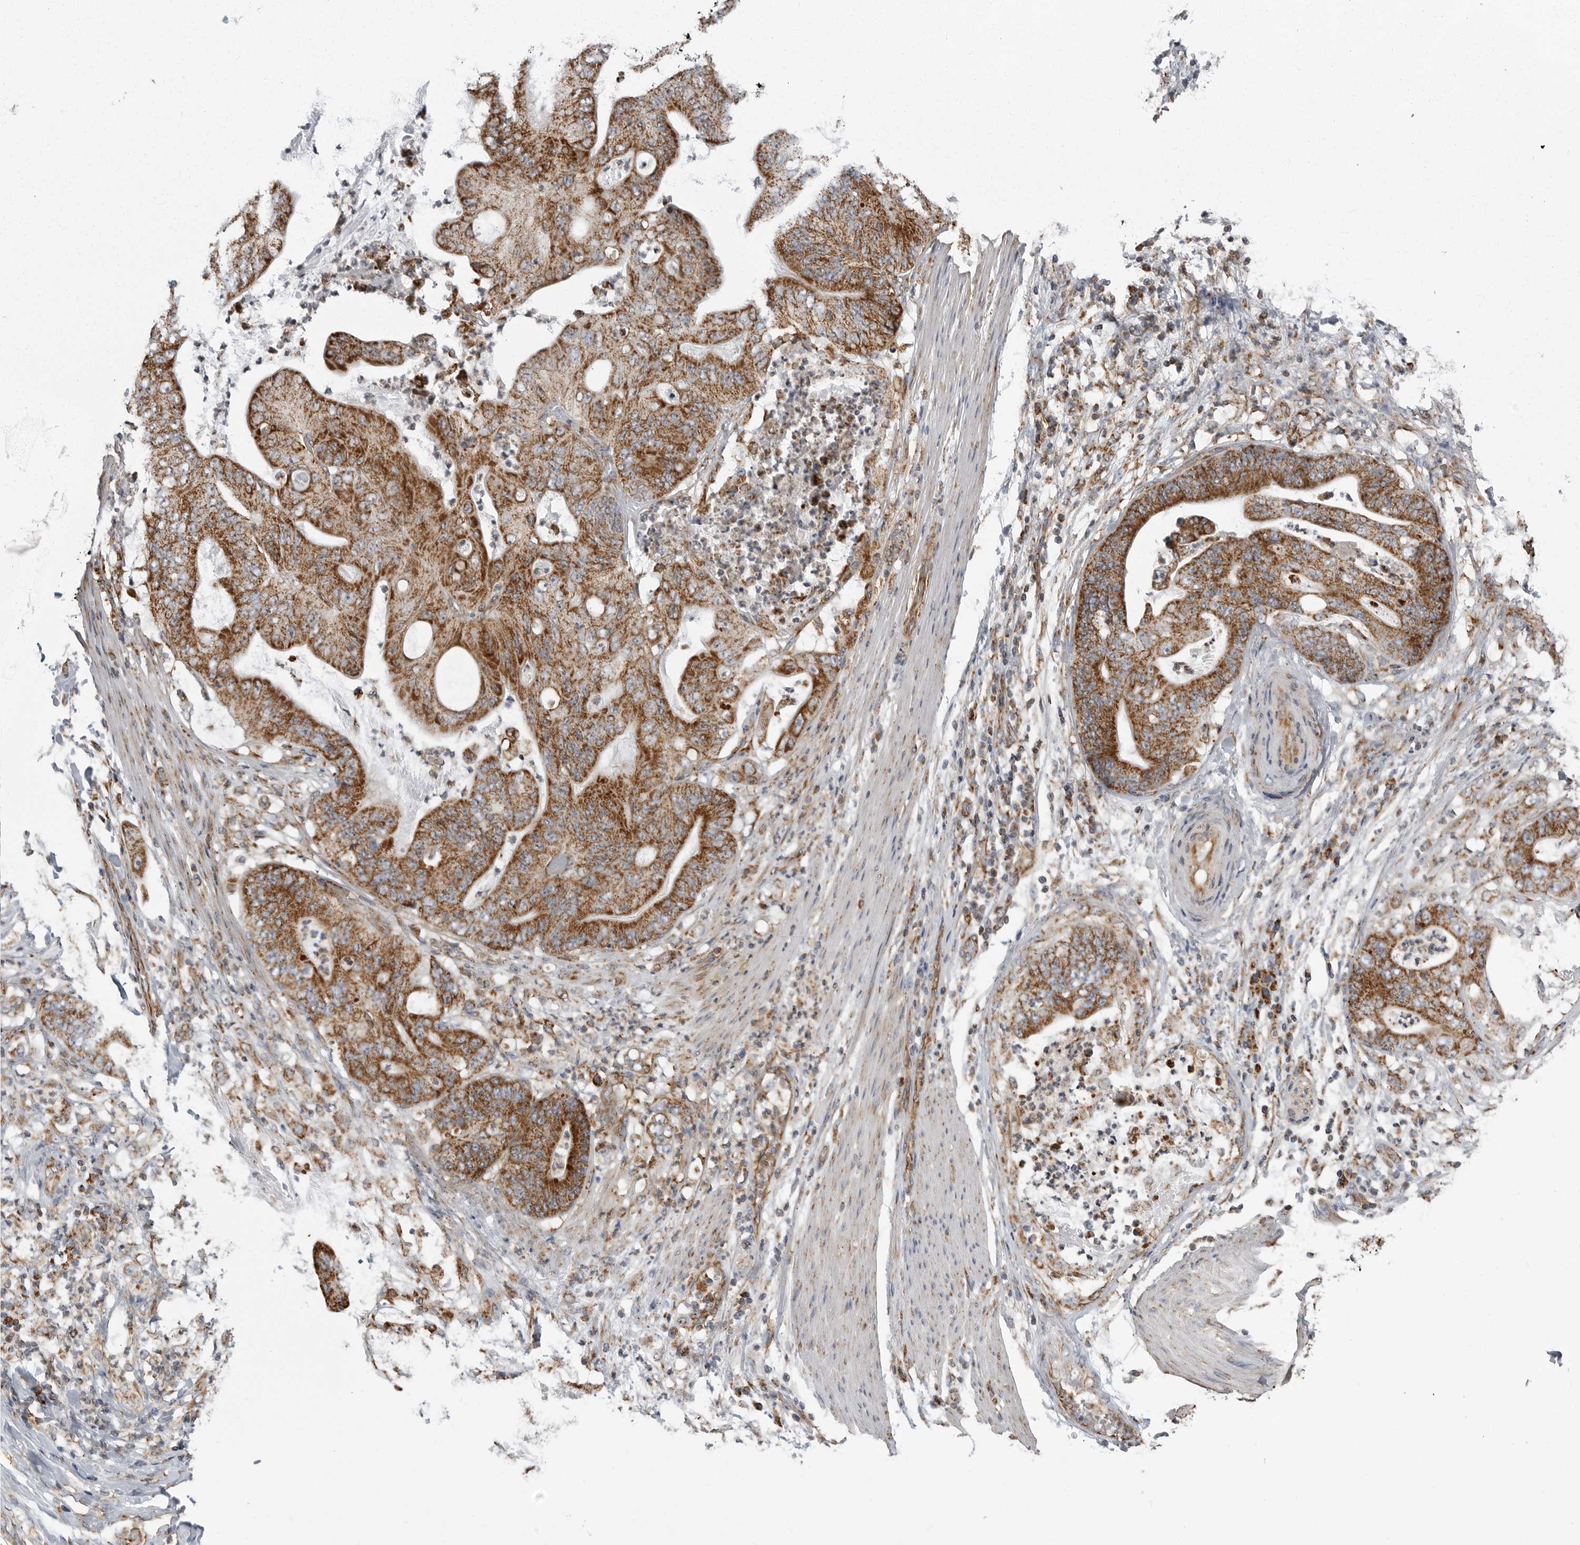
{"staining": {"intensity": "strong", "quantity": ">75%", "location": "cytoplasmic/membranous"}, "tissue": "stomach cancer", "cell_type": "Tumor cells", "image_type": "cancer", "snomed": [{"axis": "morphology", "description": "Adenocarcinoma, NOS"}, {"axis": "topography", "description": "Stomach"}], "caption": "Protein expression analysis of stomach cancer (adenocarcinoma) displays strong cytoplasmic/membranous expression in approximately >75% of tumor cells.", "gene": "FH", "patient": {"sex": "female", "age": 73}}